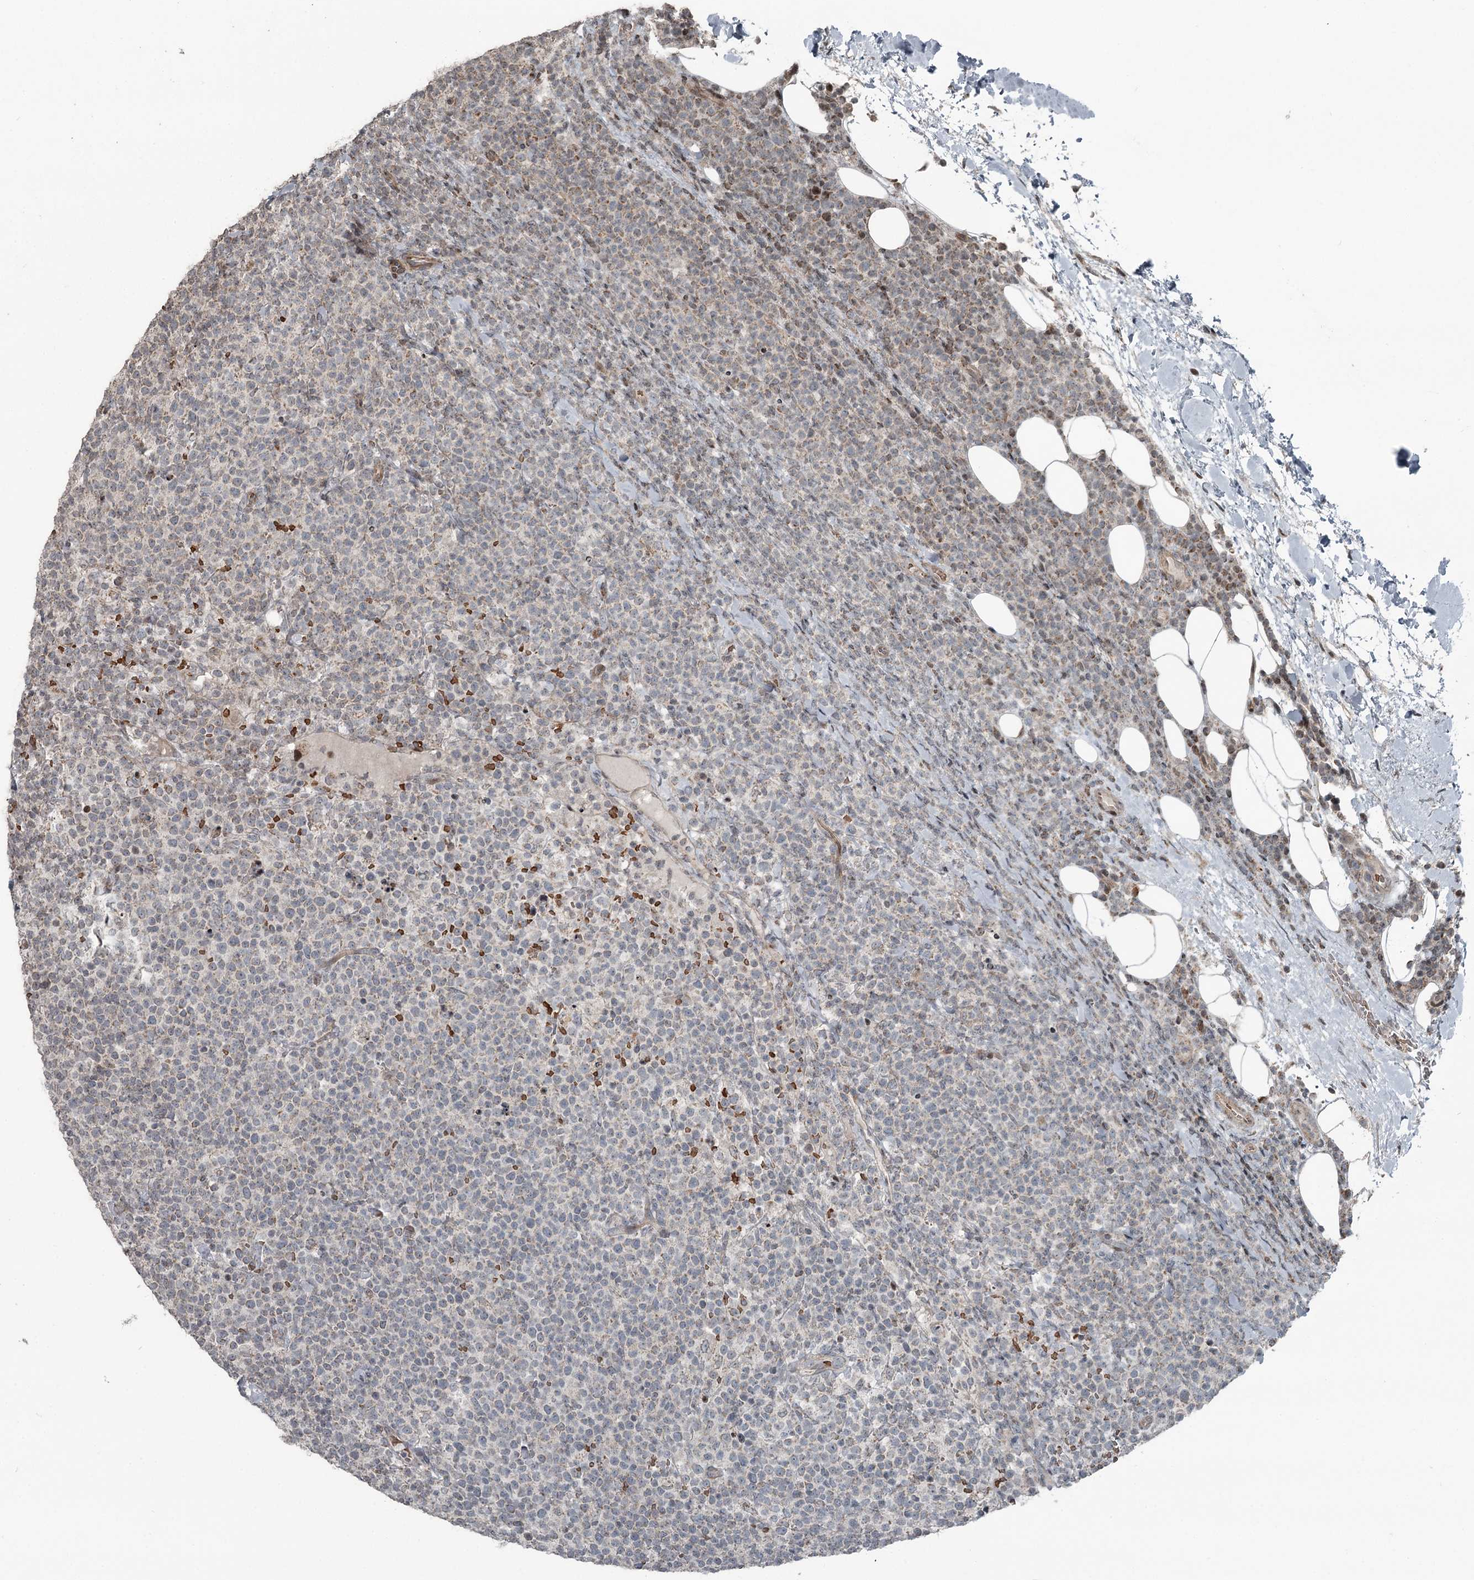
{"staining": {"intensity": "negative", "quantity": "none", "location": "none"}, "tissue": "lymphoma", "cell_type": "Tumor cells", "image_type": "cancer", "snomed": [{"axis": "morphology", "description": "Malignant lymphoma, non-Hodgkin's type, High grade"}, {"axis": "topography", "description": "Lymph node"}], "caption": "DAB immunohistochemical staining of lymphoma reveals no significant staining in tumor cells.", "gene": "RASSF8", "patient": {"sex": "male", "age": 61}}